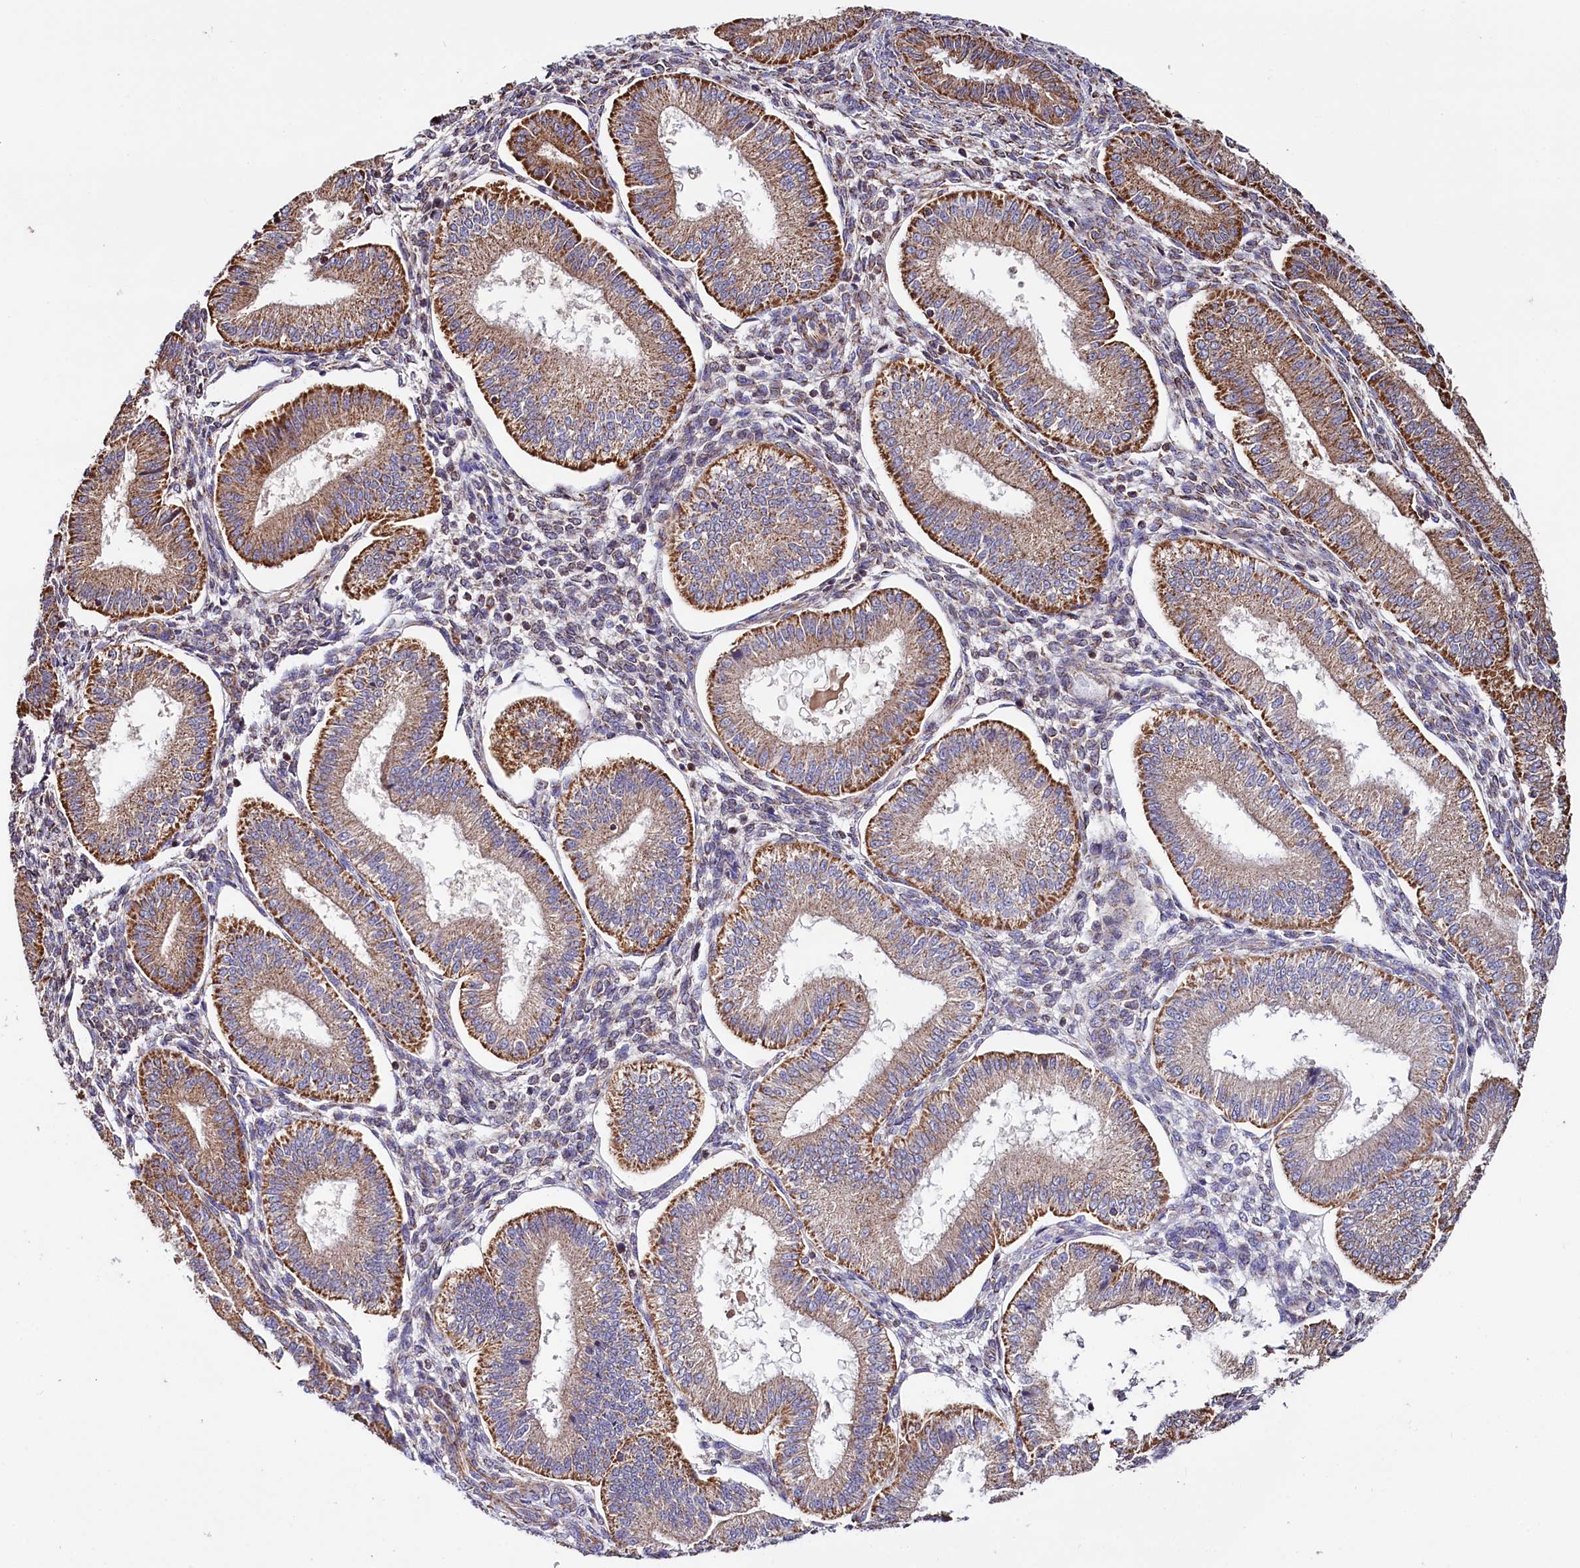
{"staining": {"intensity": "moderate", "quantity": "25%-75%", "location": "cytoplasmic/membranous"}, "tissue": "endometrium", "cell_type": "Cells in endometrial stroma", "image_type": "normal", "snomed": [{"axis": "morphology", "description": "Normal tissue, NOS"}, {"axis": "topography", "description": "Endometrium"}], "caption": "Protein staining of unremarkable endometrium shows moderate cytoplasmic/membranous positivity in about 25%-75% of cells in endometrial stroma. (IHC, brightfield microscopy, high magnification).", "gene": "NUDT15", "patient": {"sex": "female", "age": 39}}